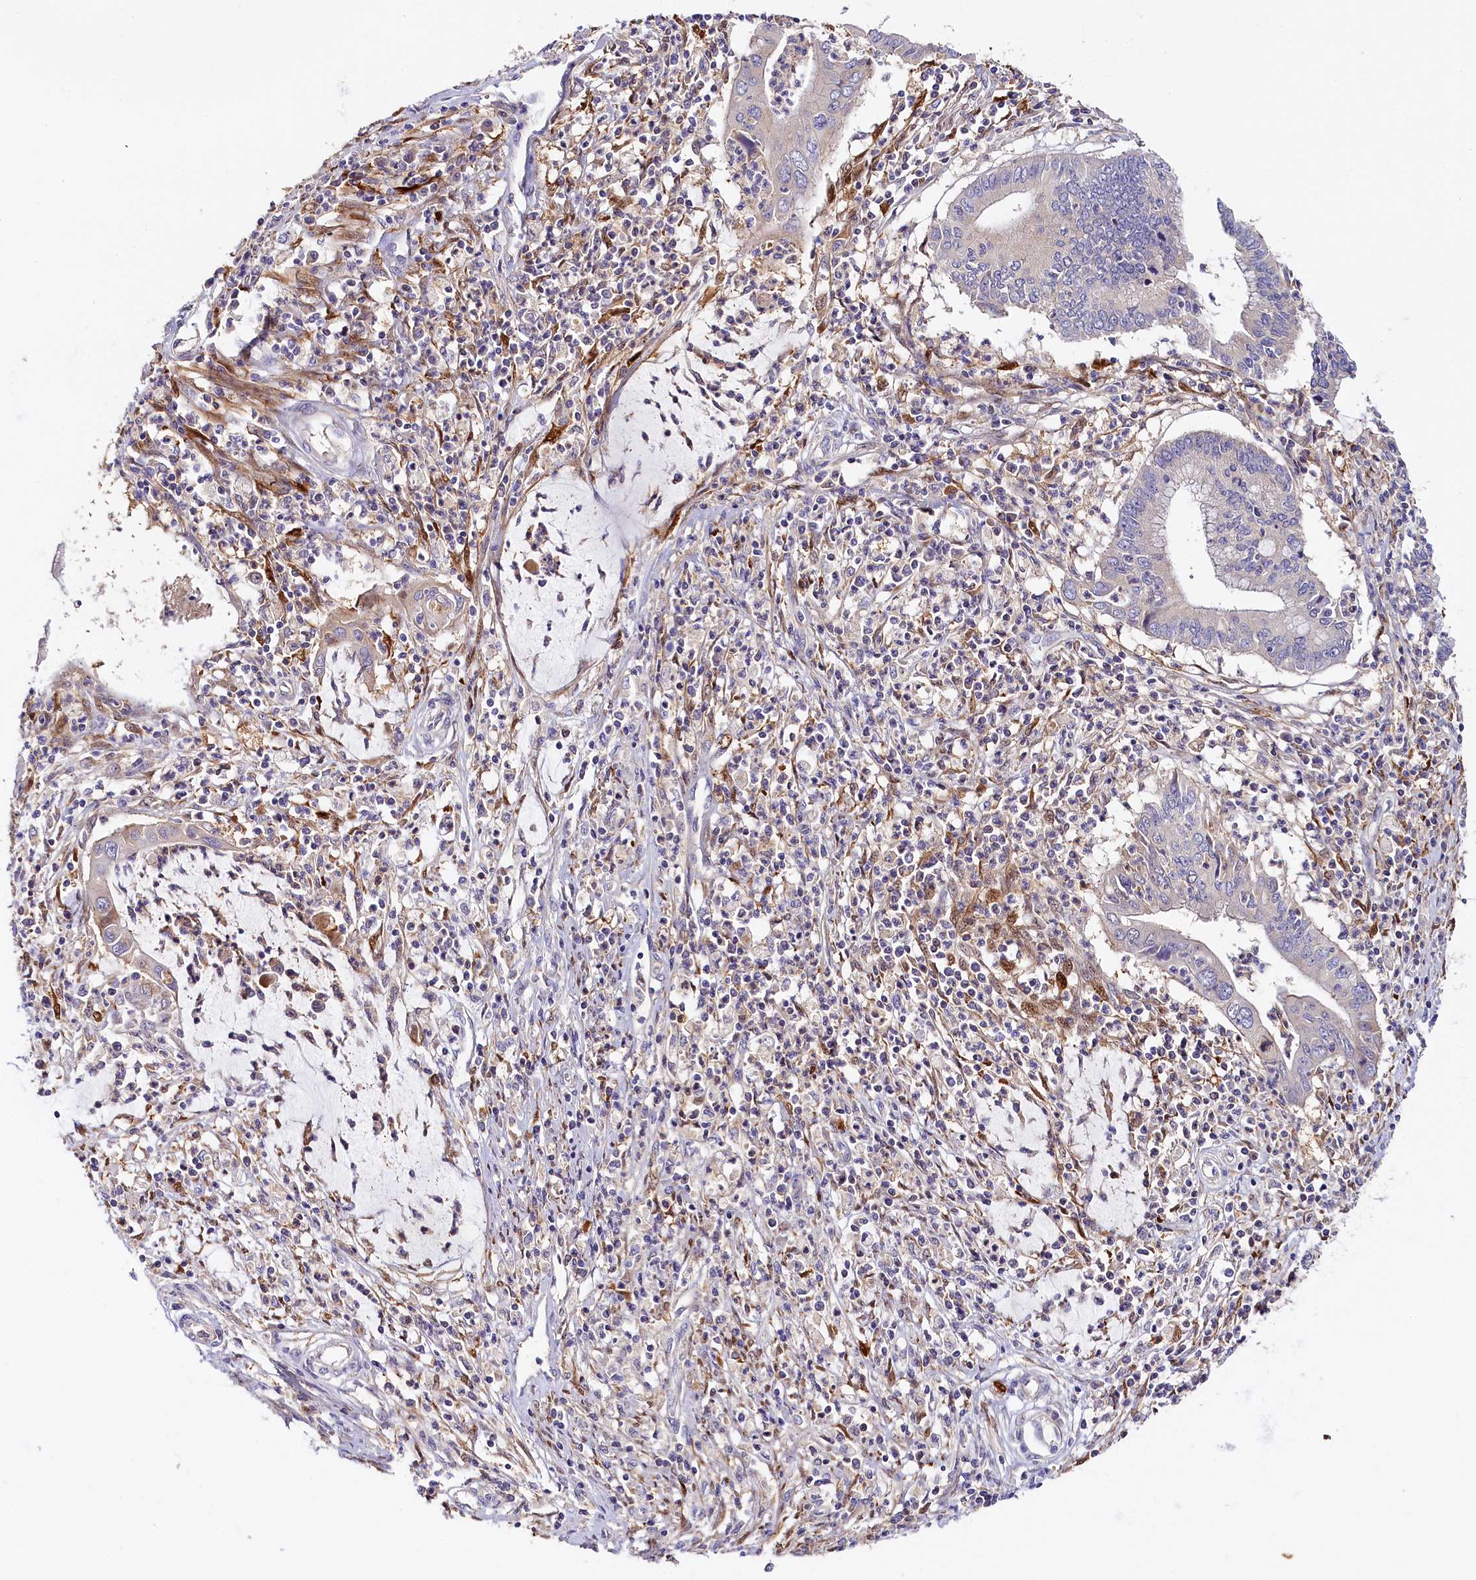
{"staining": {"intensity": "weak", "quantity": "<25%", "location": "cytoplasmic/membranous"}, "tissue": "cervical cancer", "cell_type": "Tumor cells", "image_type": "cancer", "snomed": [{"axis": "morphology", "description": "Adenocarcinoma, NOS"}, {"axis": "topography", "description": "Cervix"}], "caption": "This micrograph is of cervical cancer stained with IHC to label a protein in brown with the nuclei are counter-stained blue. There is no staining in tumor cells.", "gene": "KATNB1", "patient": {"sex": "female", "age": 36}}